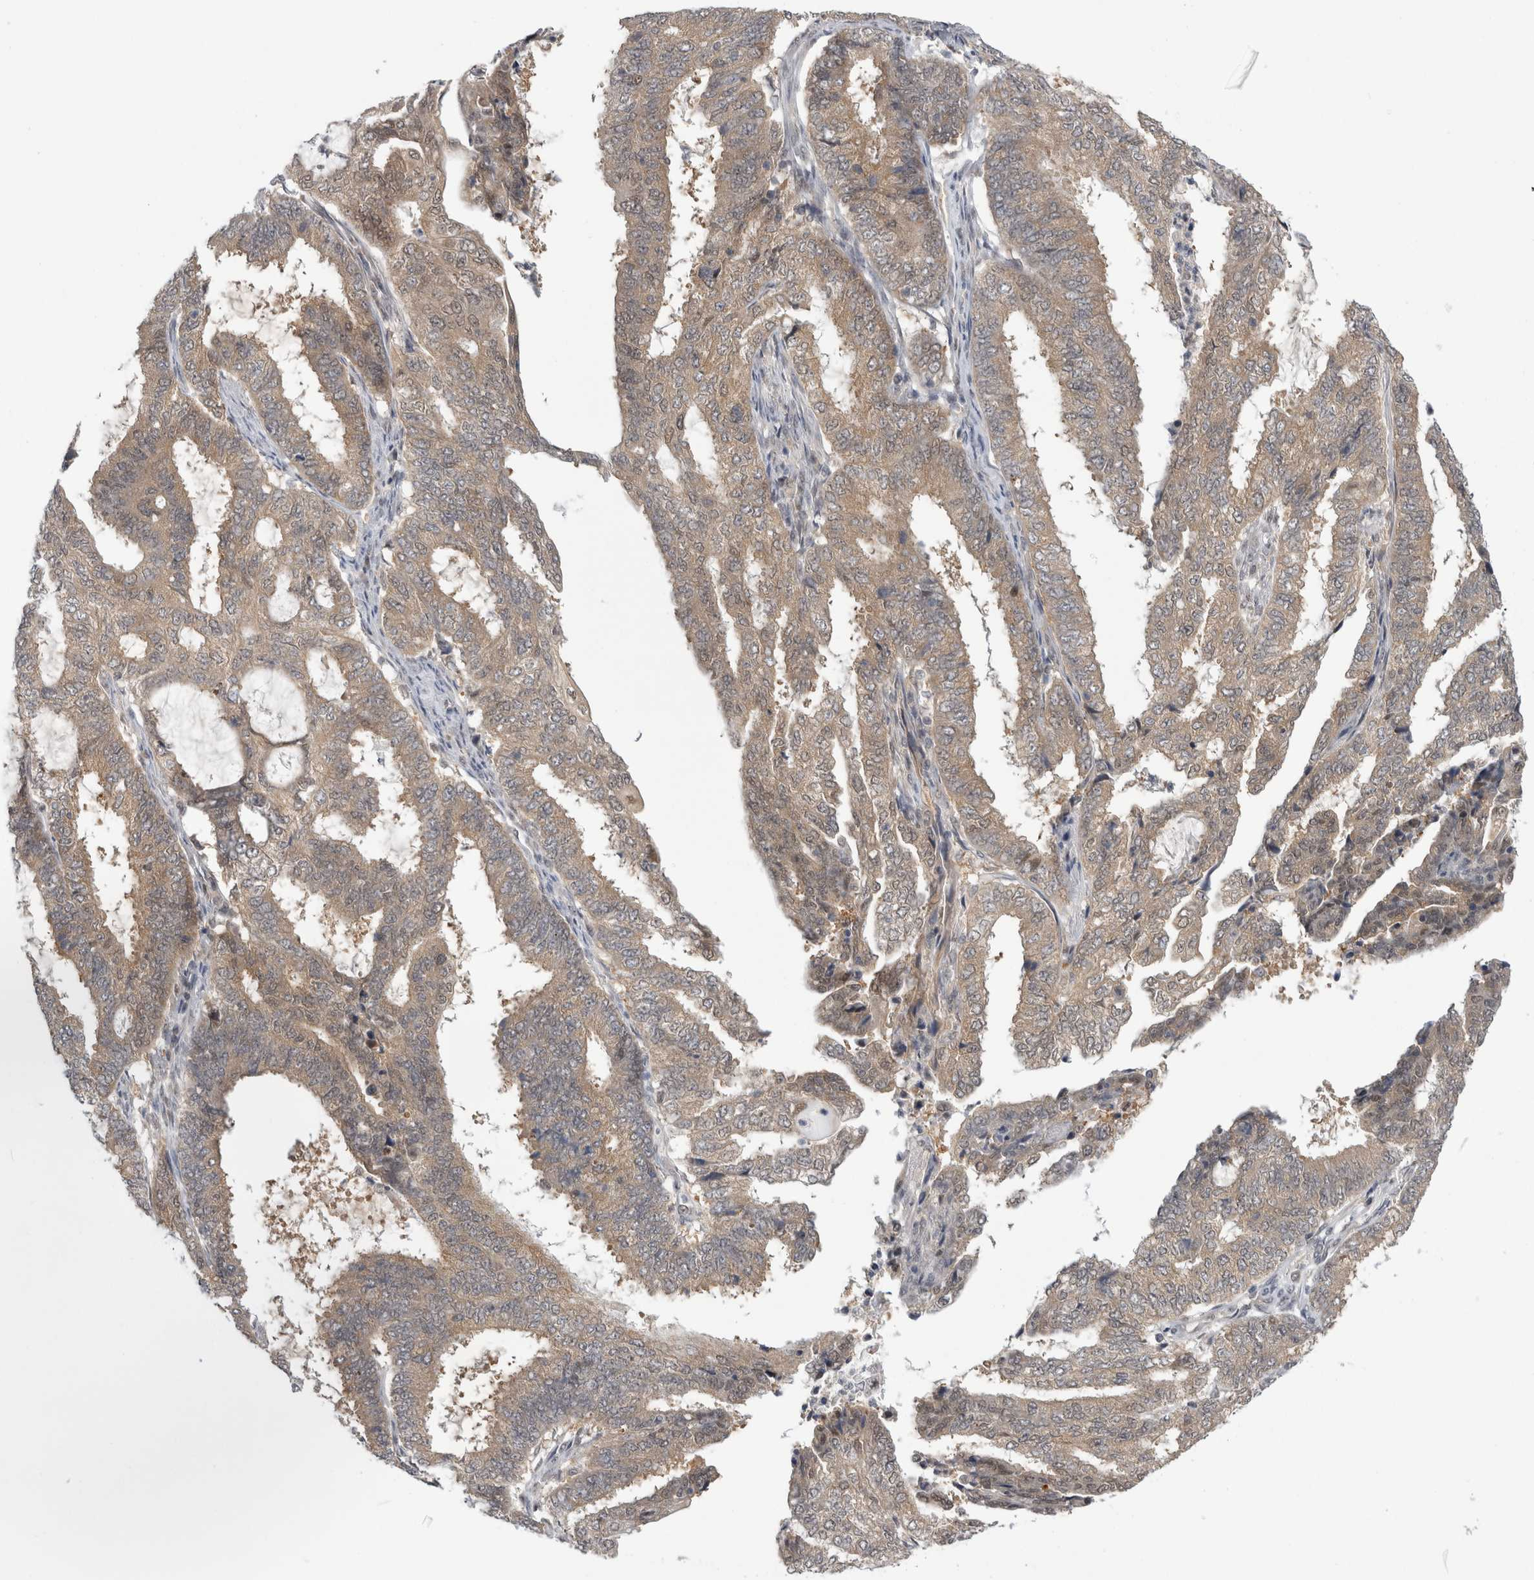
{"staining": {"intensity": "moderate", "quantity": ">75%", "location": "cytoplasmic/membranous"}, "tissue": "endometrial cancer", "cell_type": "Tumor cells", "image_type": "cancer", "snomed": [{"axis": "morphology", "description": "Adenocarcinoma, NOS"}, {"axis": "topography", "description": "Endometrium"}], "caption": "The immunohistochemical stain highlights moderate cytoplasmic/membranous positivity in tumor cells of adenocarcinoma (endometrial) tissue.", "gene": "PSMB2", "patient": {"sex": "female", "age": 51}}